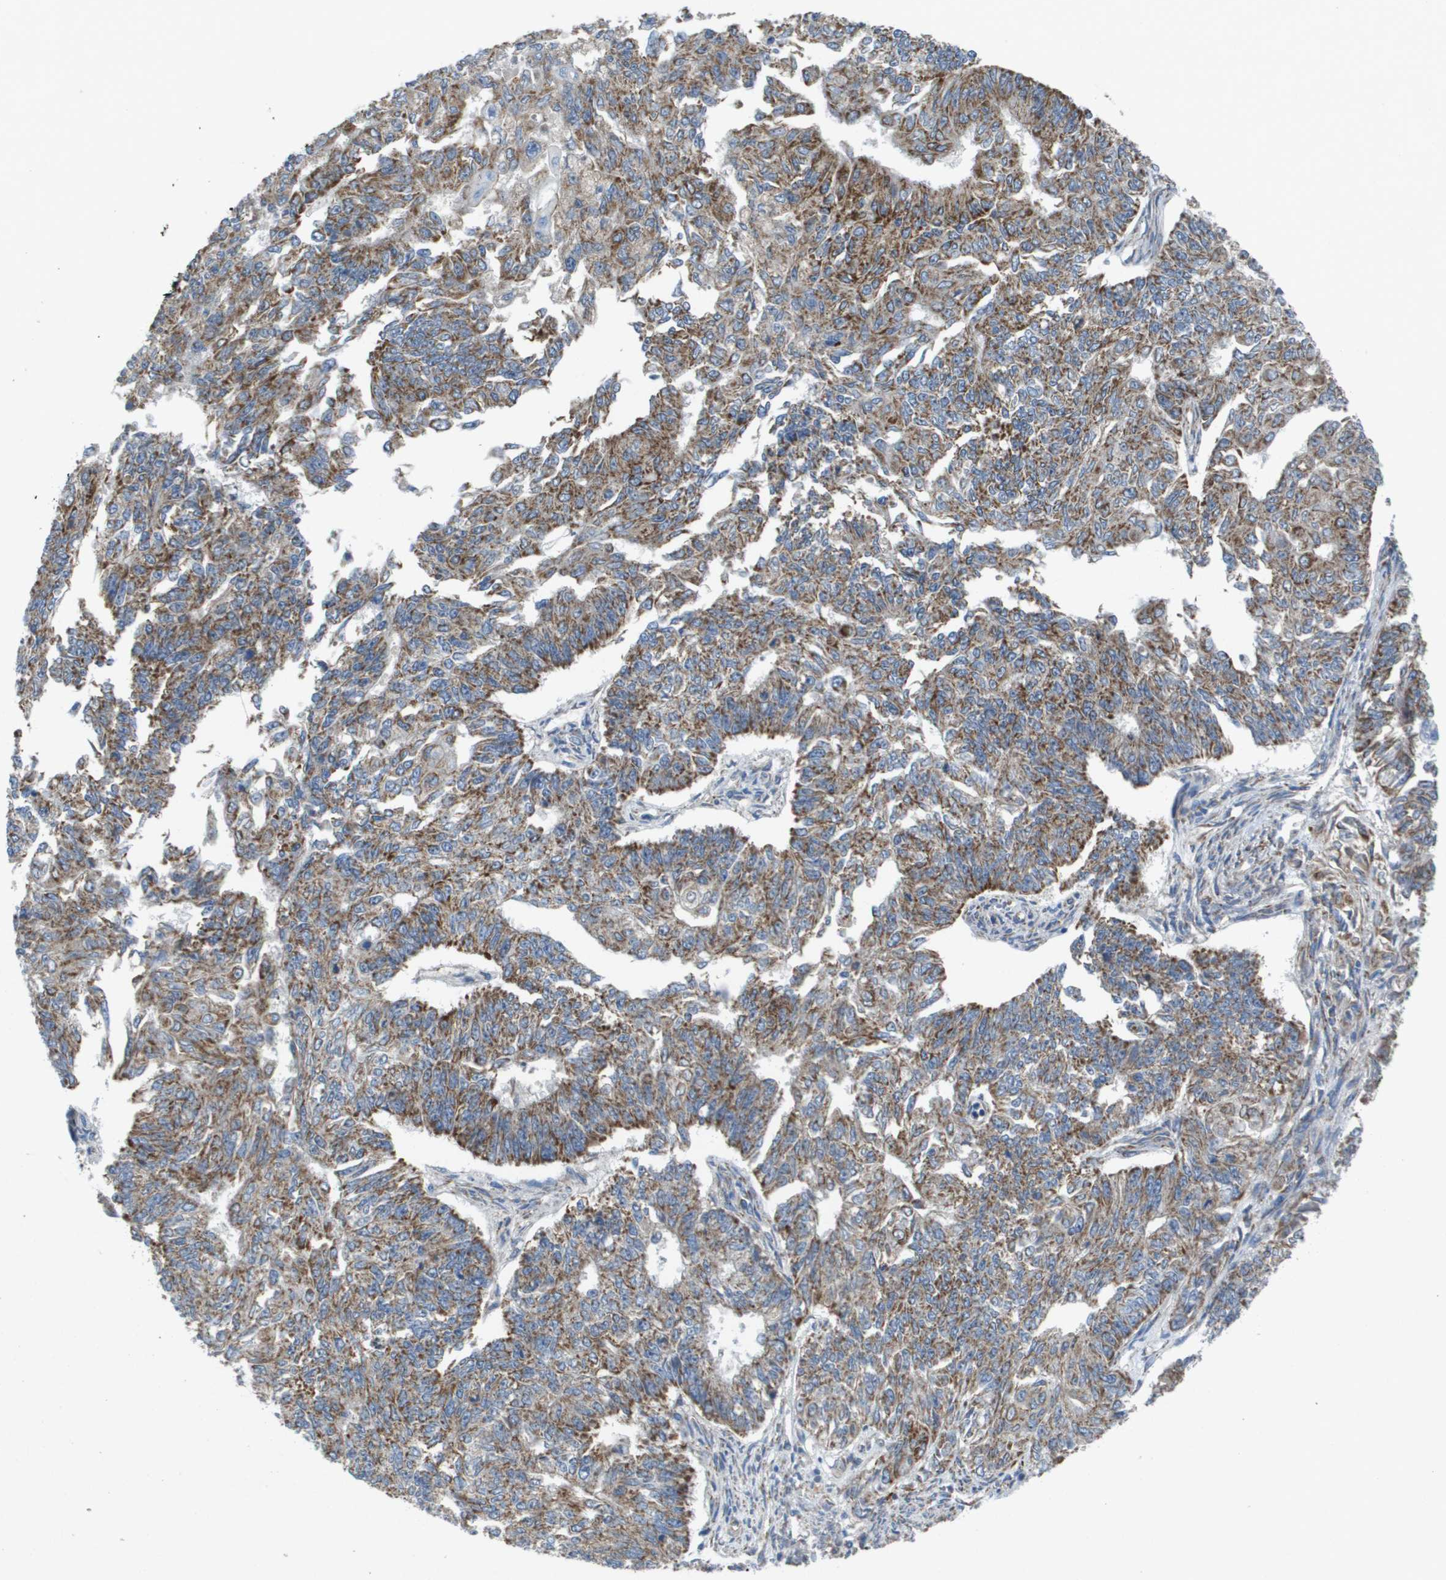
{"staining": {"intensity": "moderate", "quantity": ">75%", "location": "cytoplasmic/membranous"}, "tissue": "endometrial cancer", "cell_type": "Tumor cells", "image_type": "cancer", "snomed": [{"axis": "morphology", "description": "Adenocarcinoma, NOS"}, {"axis": "topography", "description": "Endometrium"}], "caption": "This photomicrograph reveals immunohistochemistry staining of adenocarcinoma (endometrial), with medium moderate cytoplasmic/membranous staining in about >75% of tumor cells.", "gene": "B3GNT5", "patient": {"sex": "female", "age": 32}}